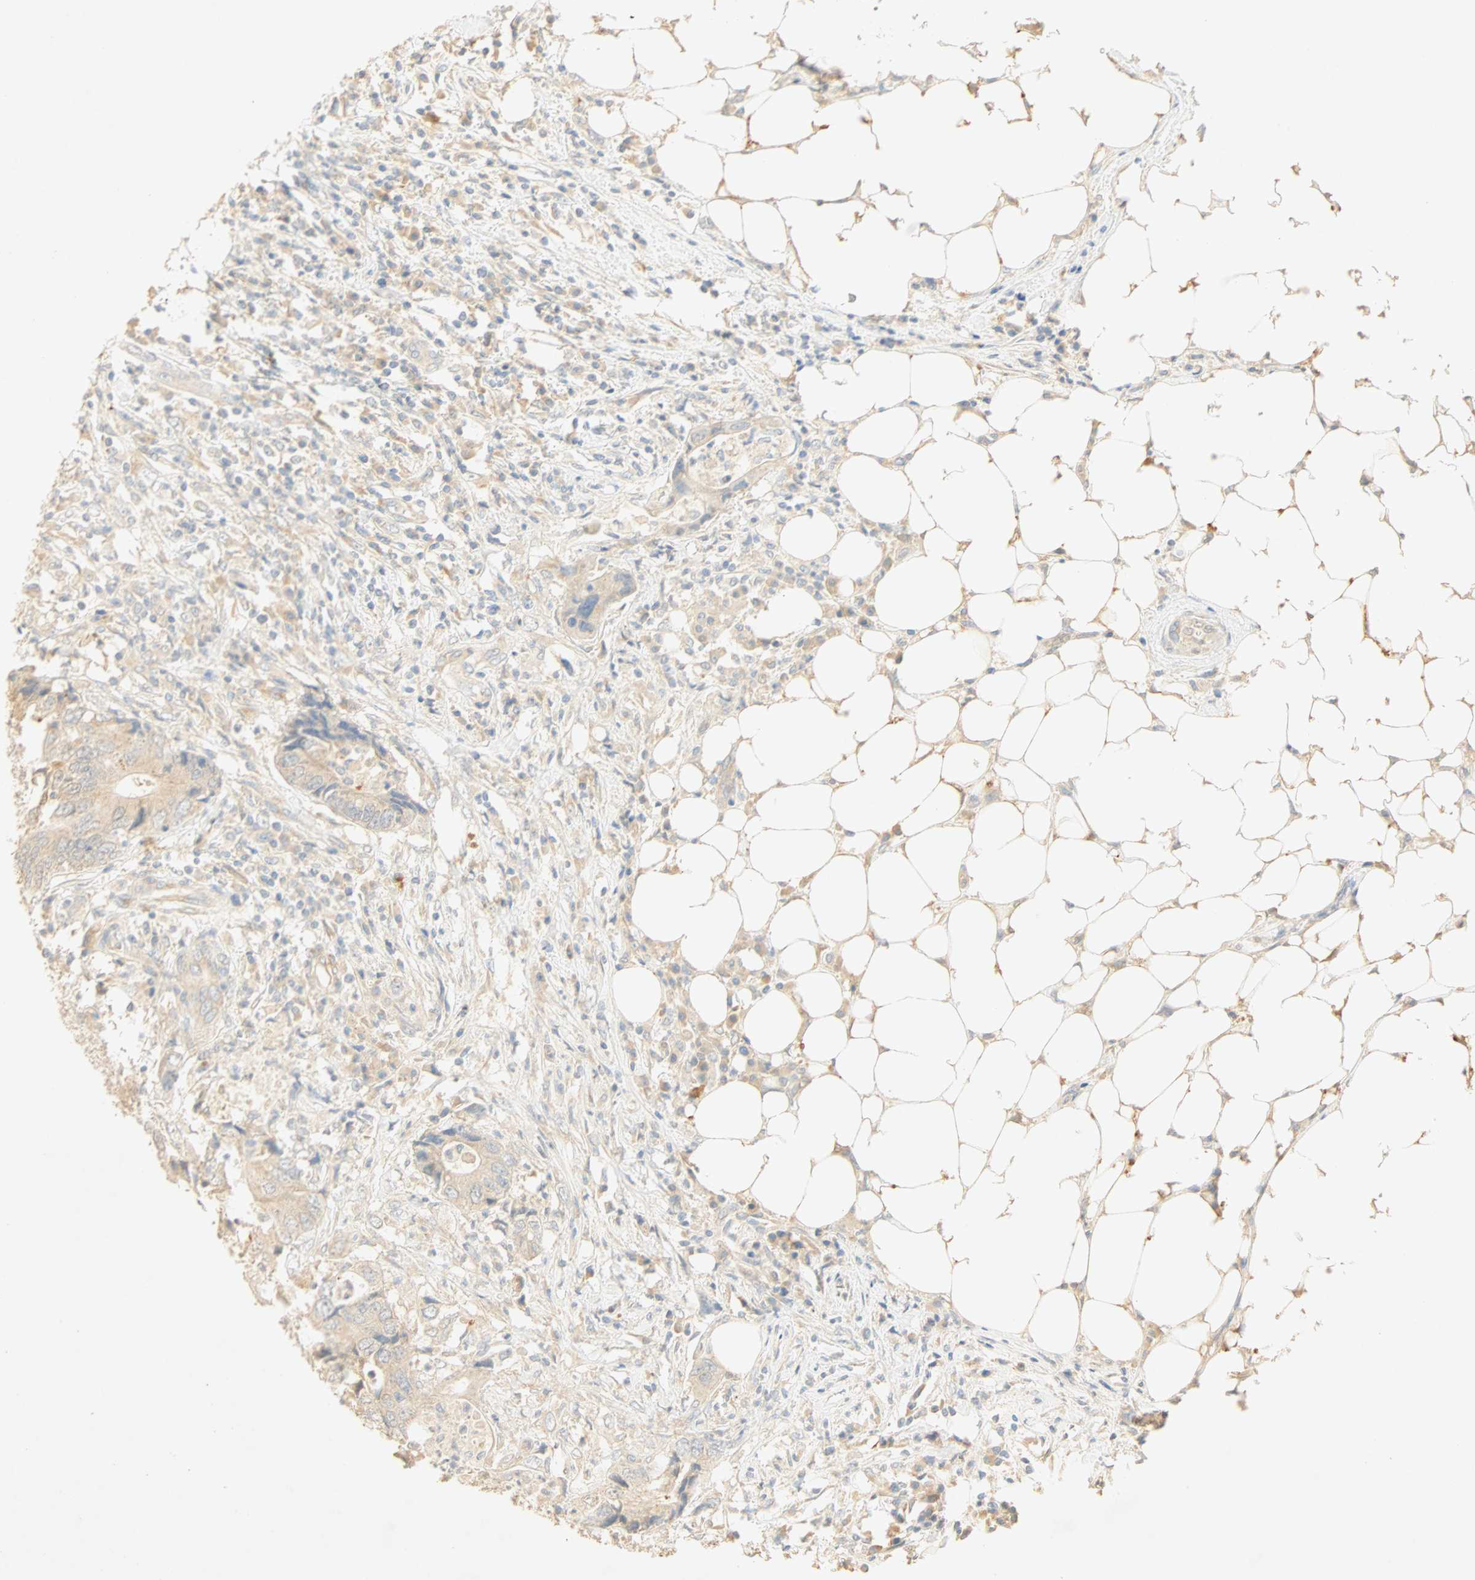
{"staining": {"intensity": "weak", "quantity": ">75%", "location": "cytoplasmic/membranous"}, "tissue": "colorectal cancer", "cell_type": "Tumor cells", "image_type": "cancer", "snomed": [{"axis": "morphology", "description": "Adenocarcinoma, NOS"}, {"axis": "topography", "description": "Colon"}], "caption": "This image demonstrates colorectal adenocarcinoma stained with IHC to label a protein in brown. The cytoplasmic/membranous of tumor cells show weak positivity for the protein. Nuclei are counter-stained blue.", "gene": "SELENBP1", "patient": {"sex": "male", "age": 71}}